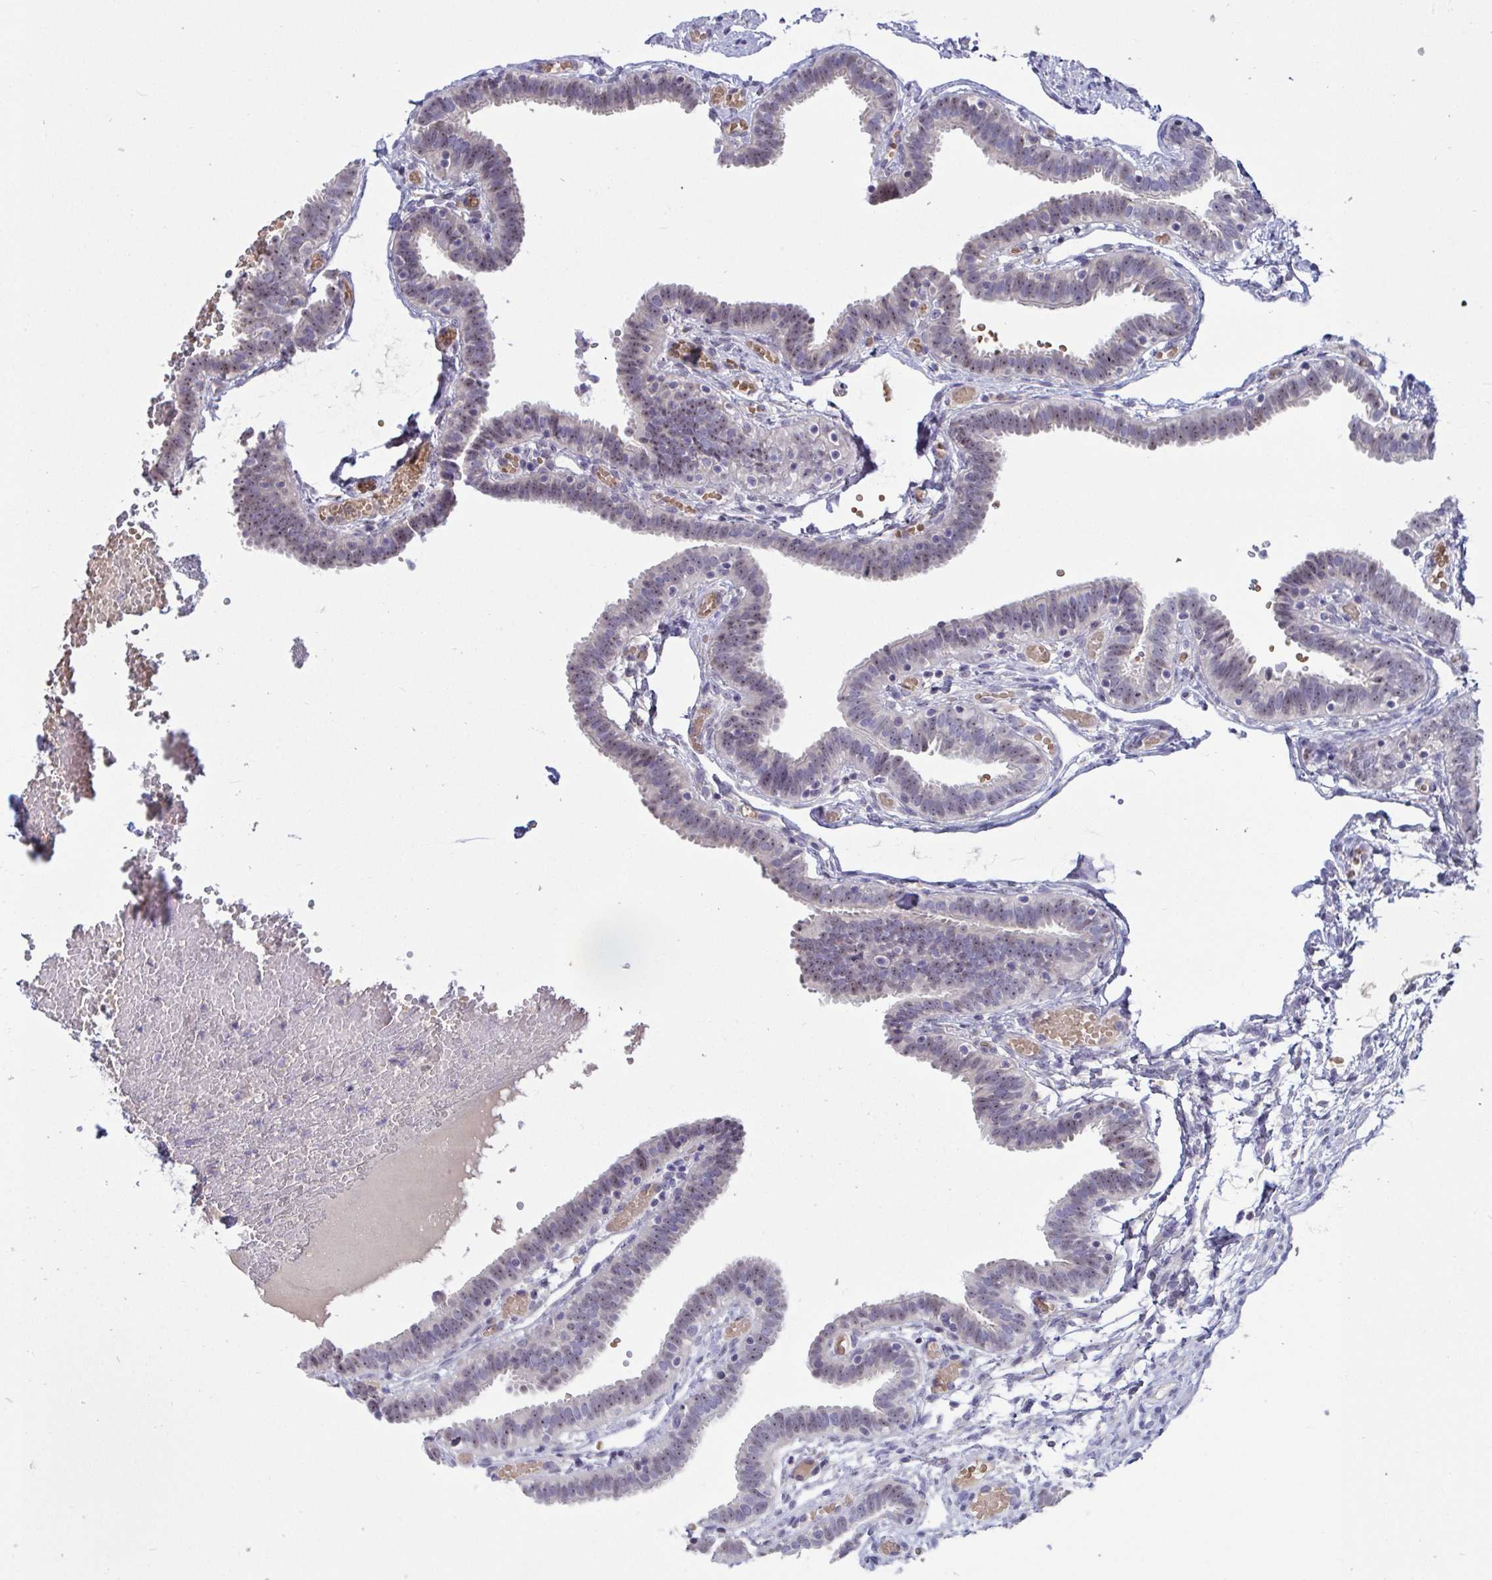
{"staining": {"intensity": "weak", "quantity": "25%-75%", "location": "nuclear"}, "tissue": "fallopian tube", "cell_type": "Glandular cells", "image_type": "normal", "snomed": [{"axis": "morphology", "description": "Normal tissue, NOS"}, {"axis": "topography", "description": "Fallopian tube"}], "caption": "Protein staining of normal fallopian tube shows weak nuclear staining in approximately 25%-75% of glandular cells.", "gene": "MYC", "patient": {"sex": "female", "age": 37}}